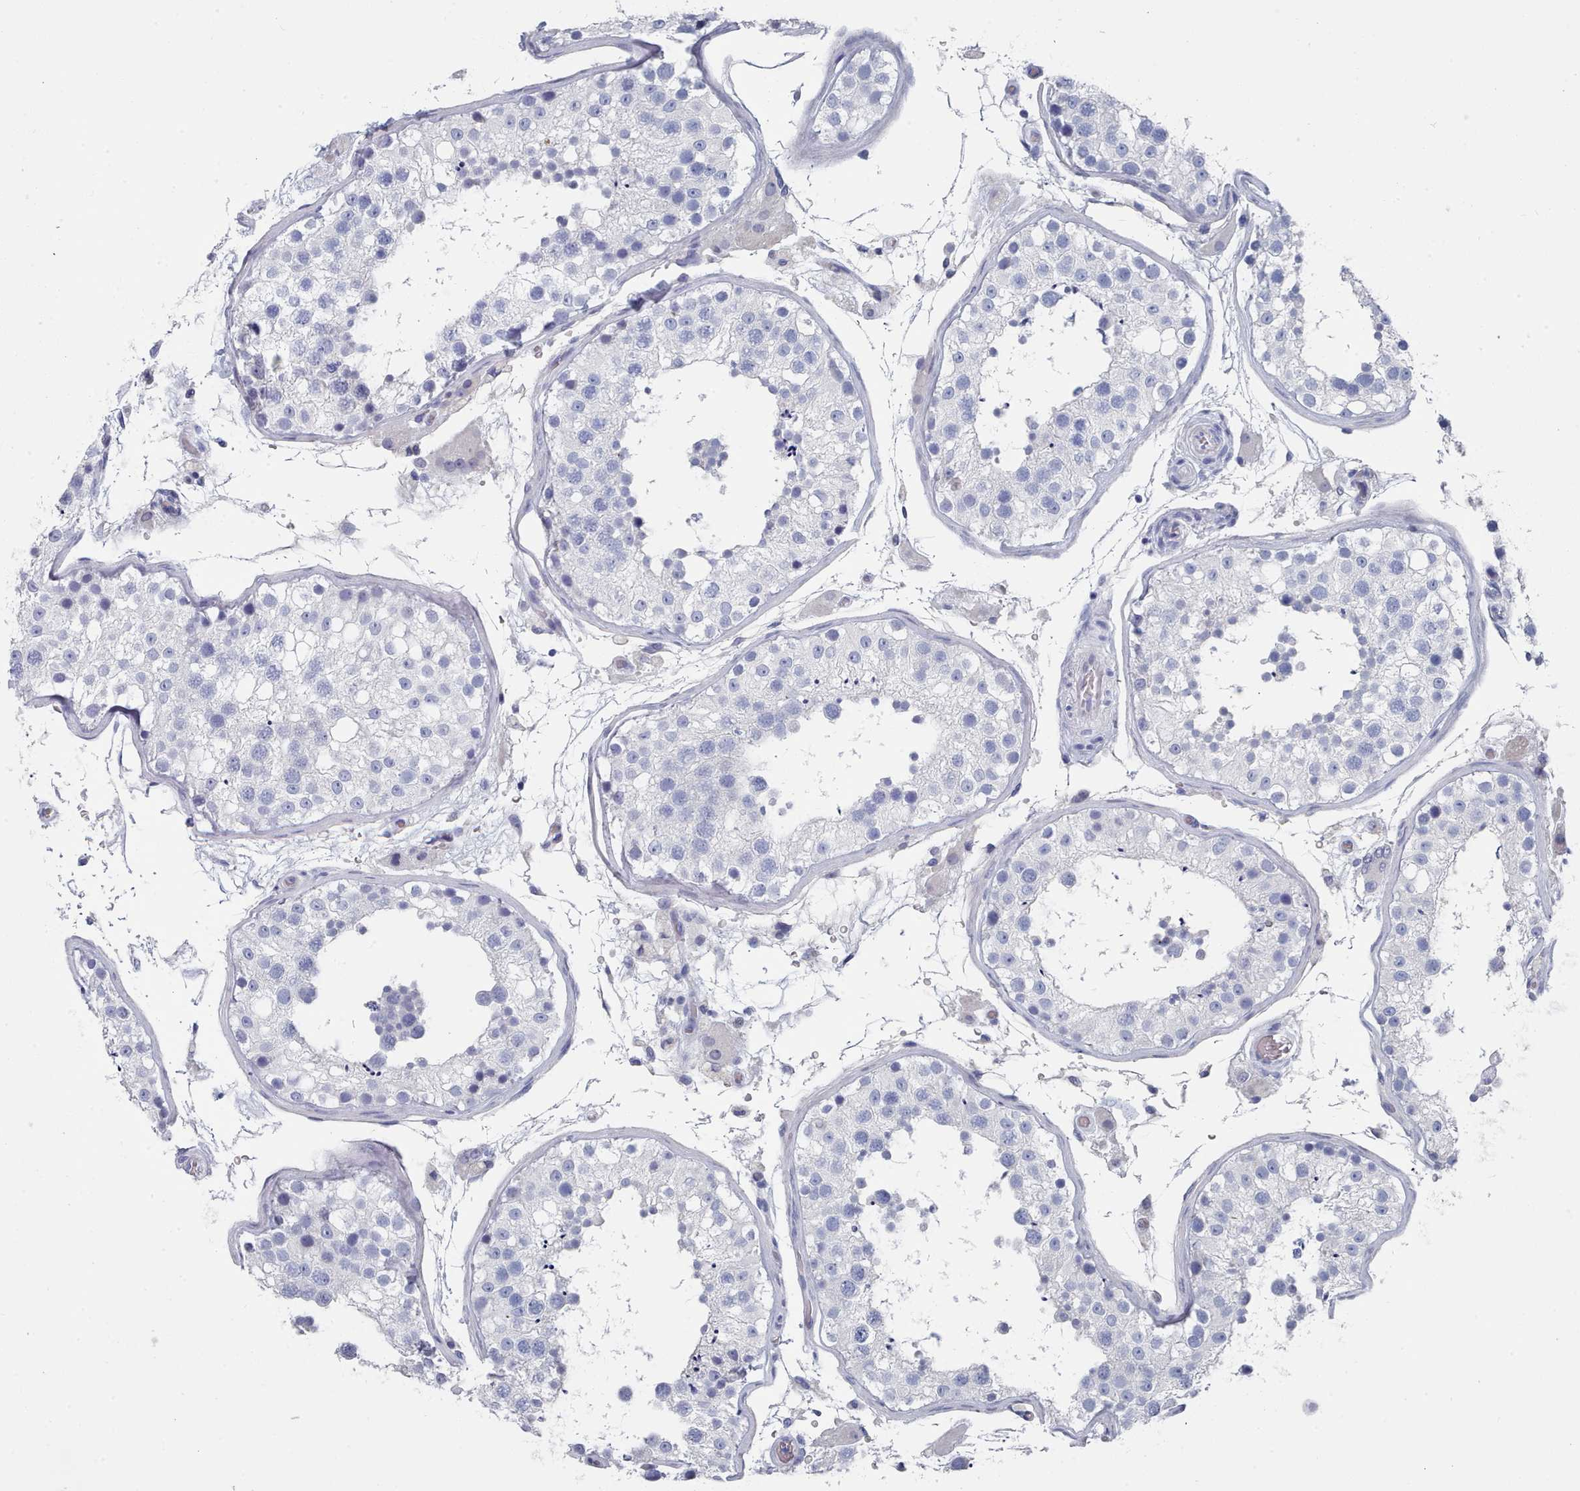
{"staining": {"intensity": "negative", "quantity": "none", "location": "none"}, "tissue": "testis", "cell_type": "Cells in seminiferous ducts", "image_type": "normal", "snomed": [{"axis": "morphology", "description": "Normal tissue, NOS"}, {"axis": "topography", "description": "Testis"}], "caption": "An immunohistochemistry micrograph of unremarkable testis is shown. There is no staining in cells in seminiferous ducts of testis.", "gene": "ENSG00000285188", "patient": {"sex": "male", "age": 26}}